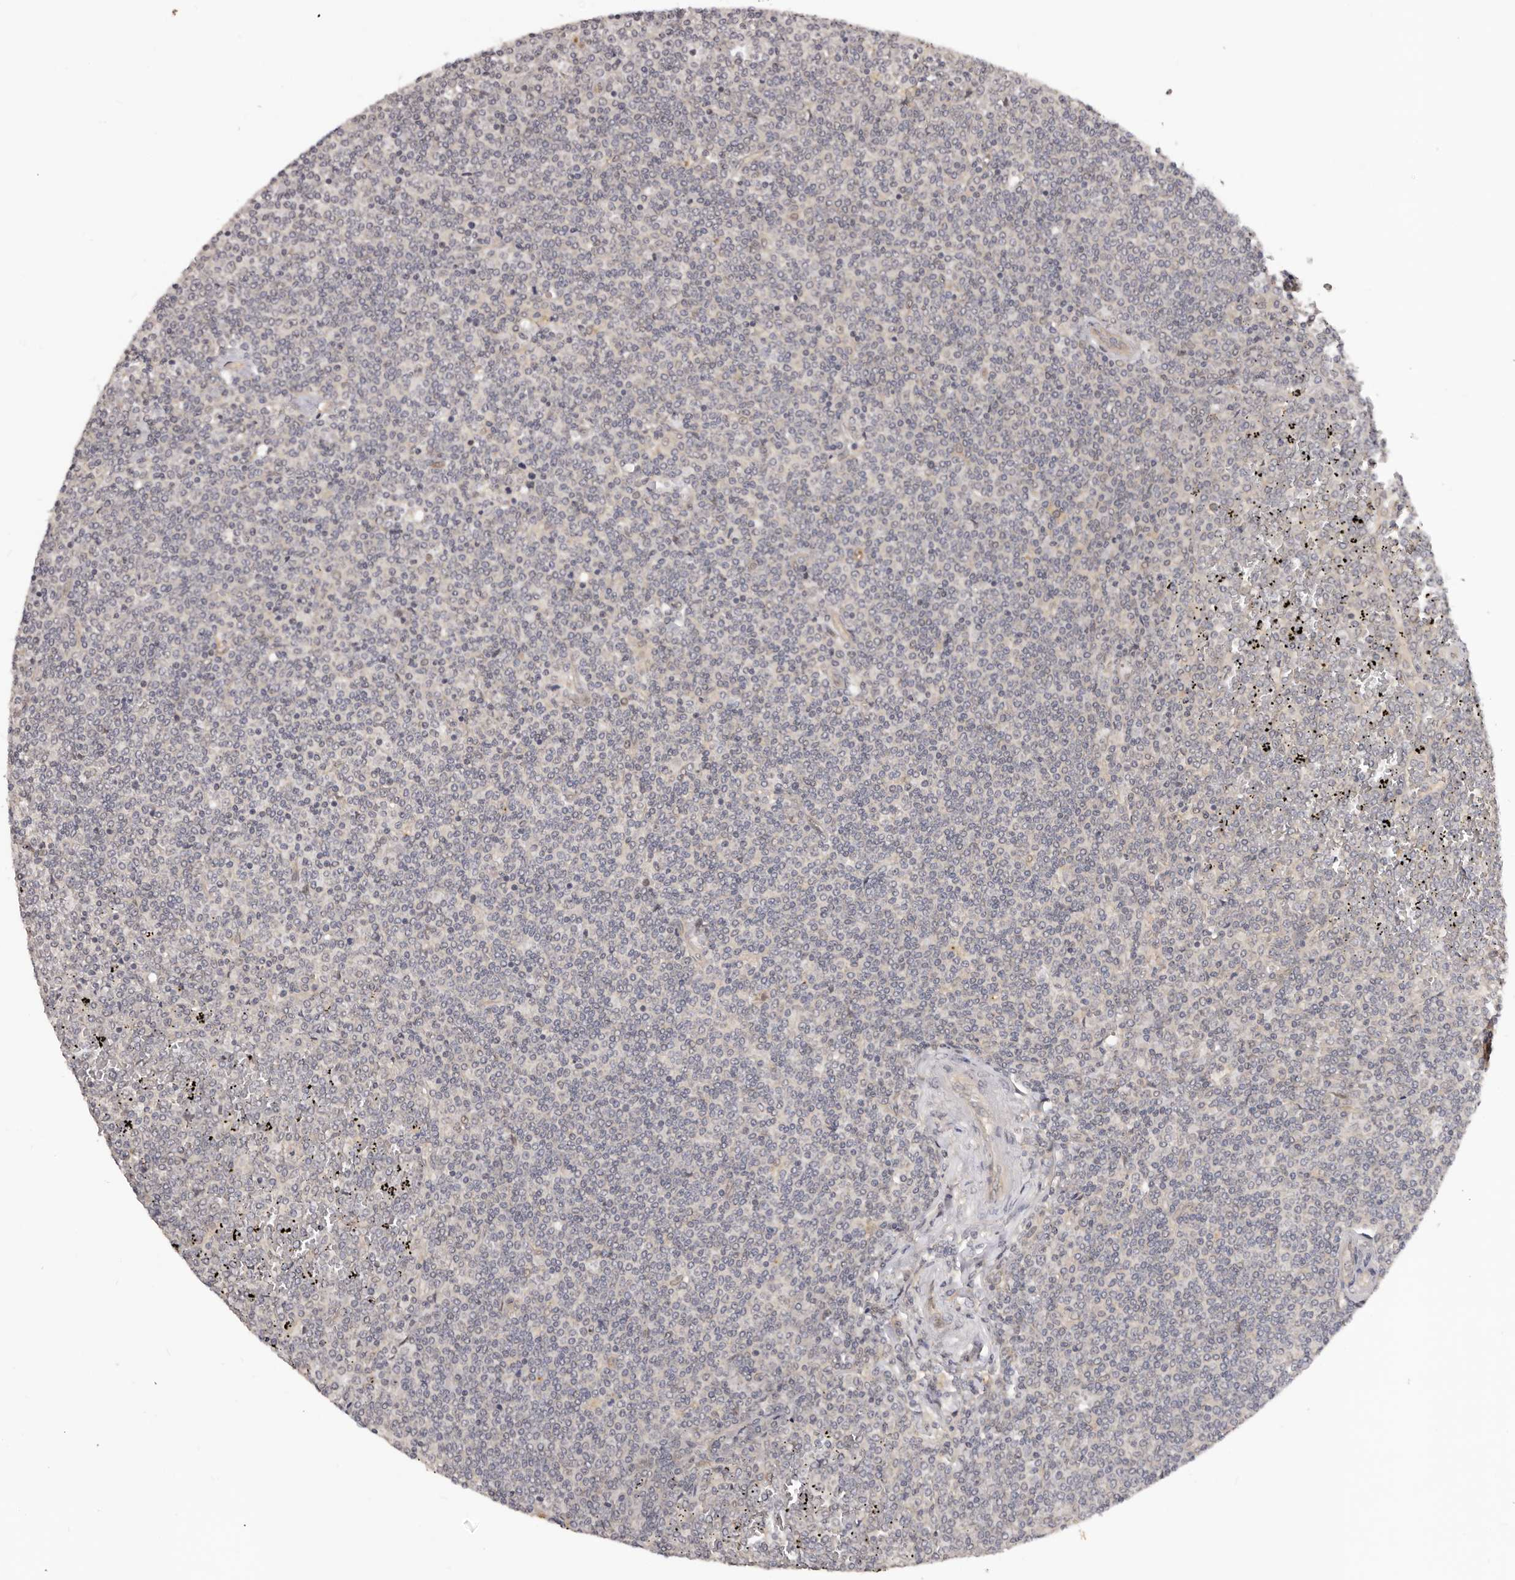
{"staining": {"intensity": "negative", "quantity": "none", "location": "none"}, "tissue": "lymphoma", "cell_type": "Tumor cells", "image_type": "cancer", "snomed": [{"axis": "morphology", "description": "Malignant lymphoma, non-Hodgkin's type, Low grade"}, {"axis": "topography", "description": "Spleen"}], "caption": "IHC histopathology image of human malignant lymphoma, non-Hodgkin's type (low-grade) stained for a protein (brown), which reveals no expression in tumor cells.", "gene": "MDP1", "patient": {"sex": "female", "age": 19}}